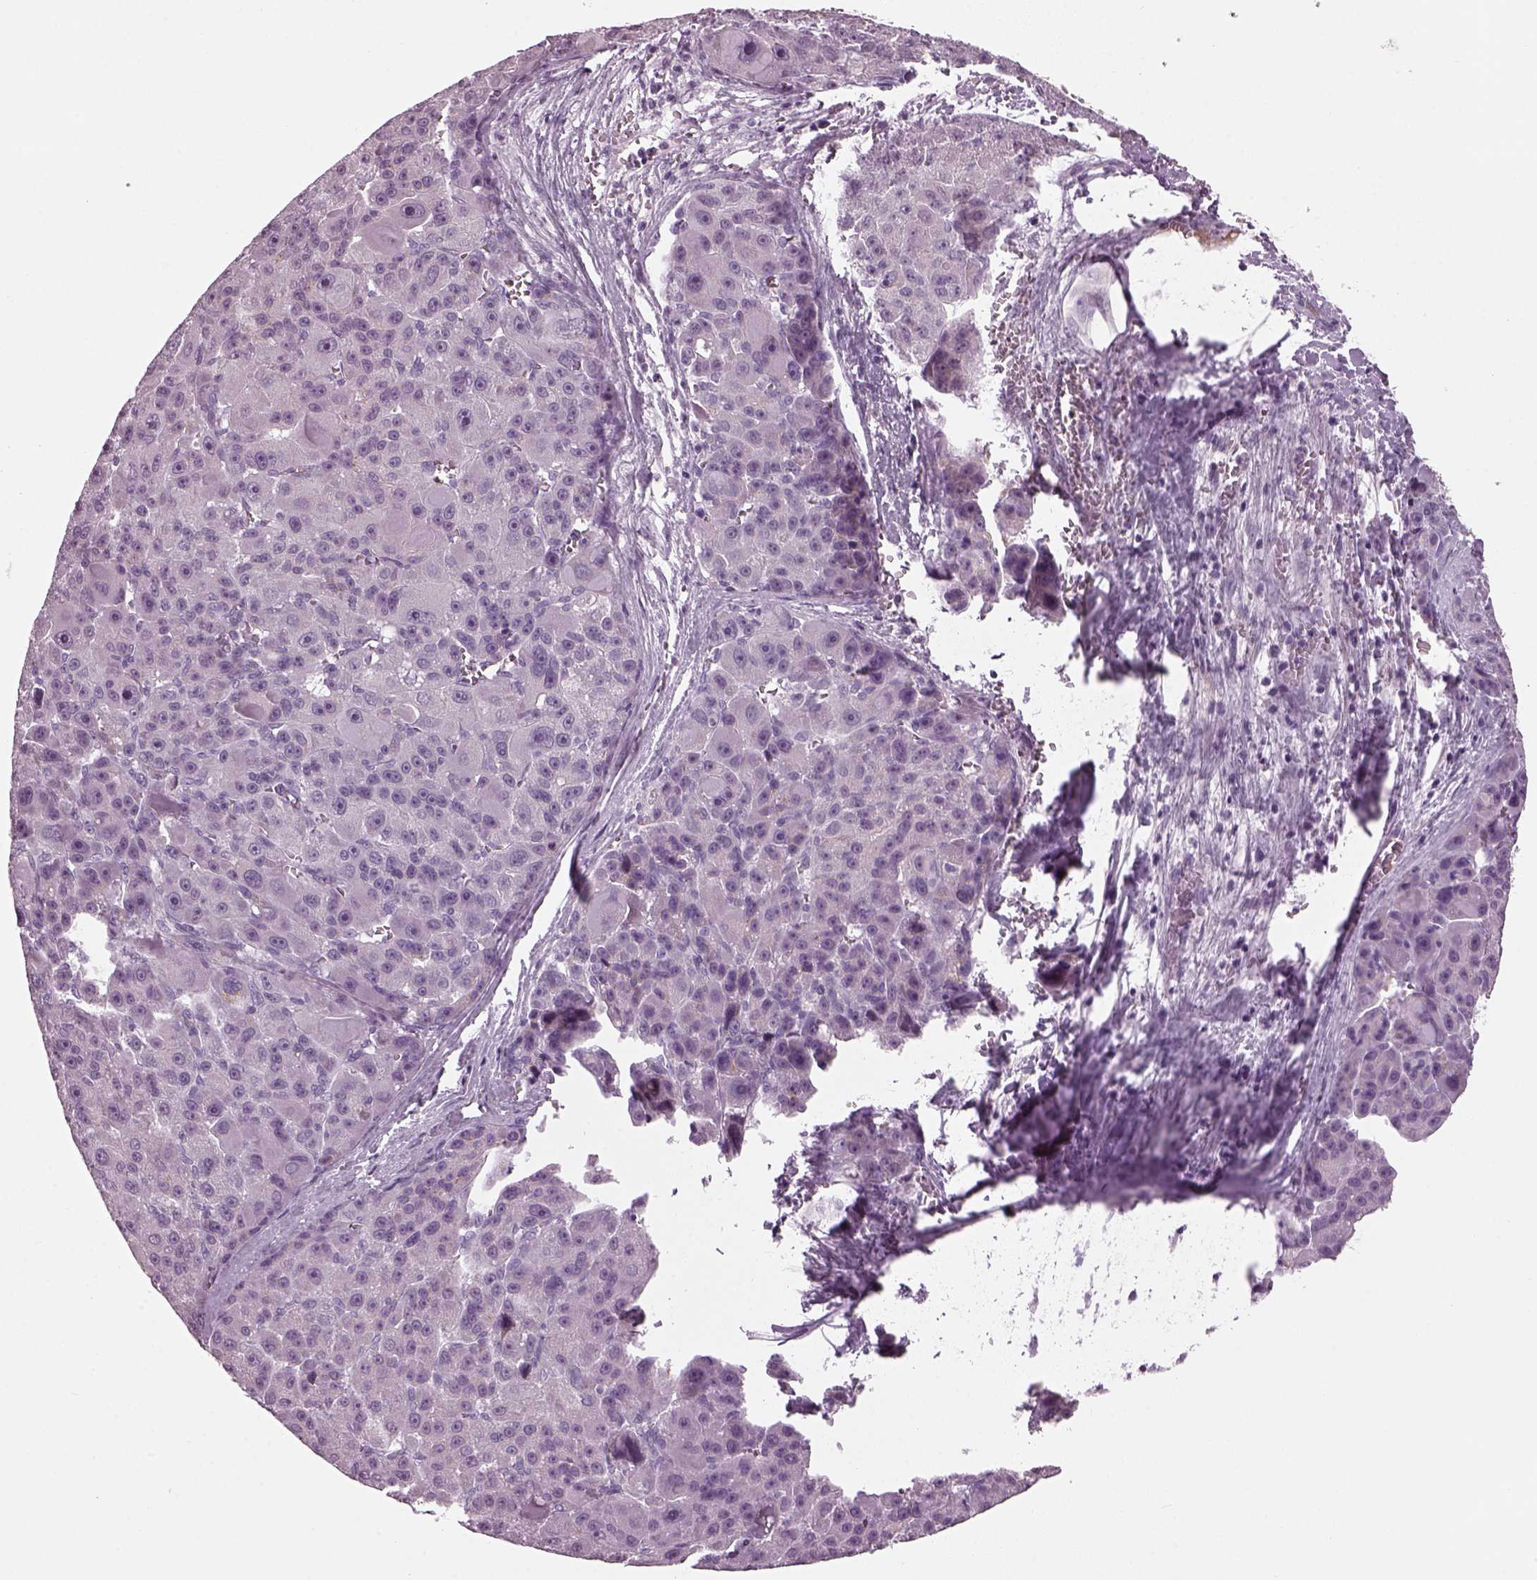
{"staining": {"intensity": "negative", "quantity": "none", "location": "none"}, "tissue": "liver cancer", "cell_type": "Tumor cells", "image_type": "cancer", "snomed": [{"axis": "morphology", "description": "Carcinoma, Hepatocellular, NOS"}, {"axis": "topography", "description": "Liver"}], "caption": "Micrograph shows no significant protein staining in tumor cells of liver cancer (hepatocellular carcinoma).", "gene": "DPYSL5", "patient": {"sex": "male", "age": 76}}